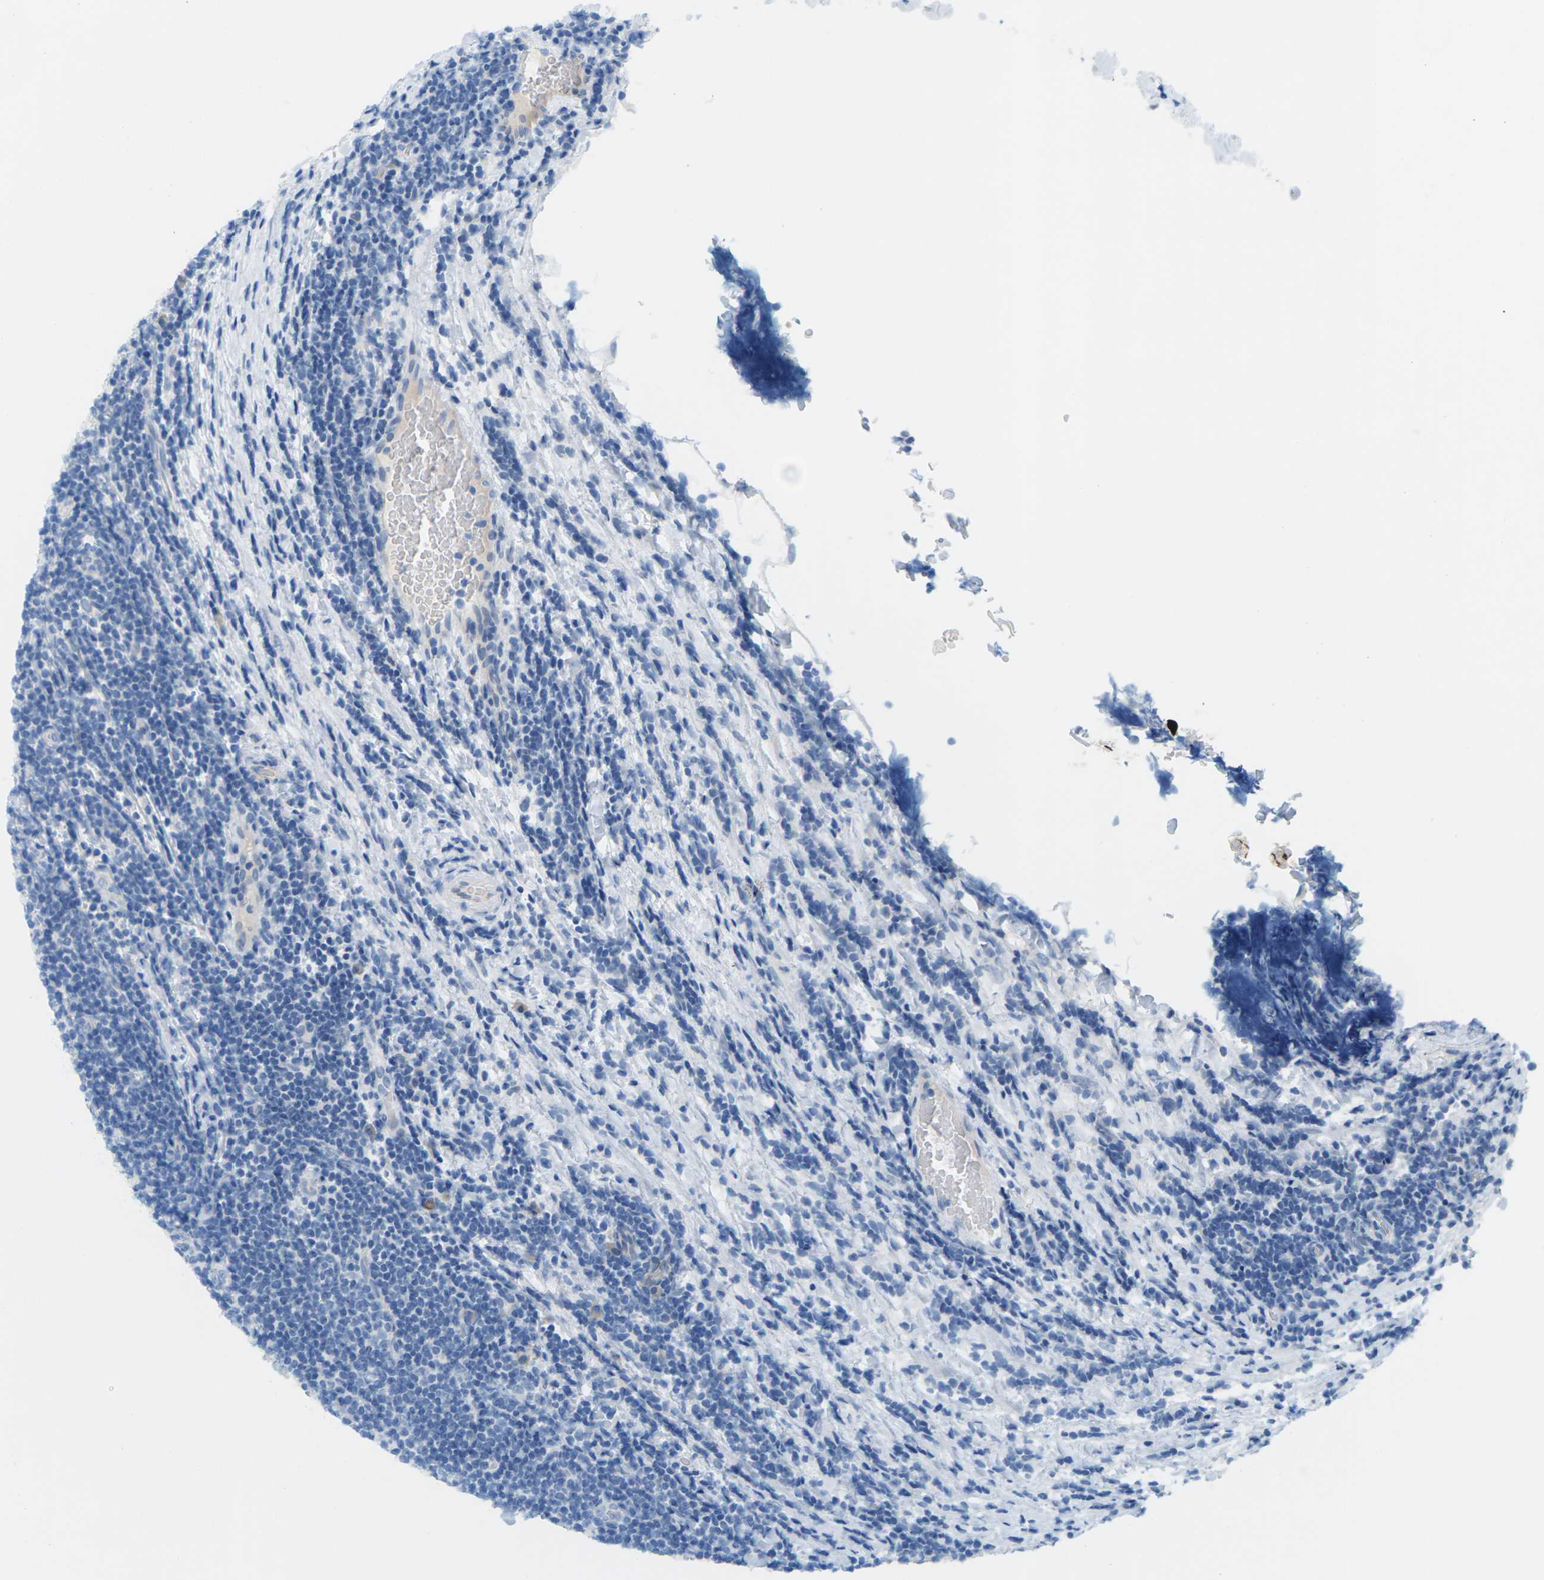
{"staining": {"intensity": "negative", "quantity": "none", "location": "none"}, "tissue": "lymphoma", "cell_type": "Tumor cells", "image_type": "cancer", "snomed": [{"axis": "morphology", "description": "Malignant lymphoma, non-Hodgkin's type, Low grade"}, {"axis": "topography", "description": "Lymph node"}], "caption": "IHC of human low-grade malignant lymphoma, non-Hodgkin's type reveals no expression in tumor cells. Brightfield microscopy of immunohistochemistry (IHC) stained with DAB (3,3'-diaminobenzidine) (brown) and hematoxylin (blue), captured at high magnification.", "gene": "CLDN3", "patient": {"sex": "male", "age": 83}}